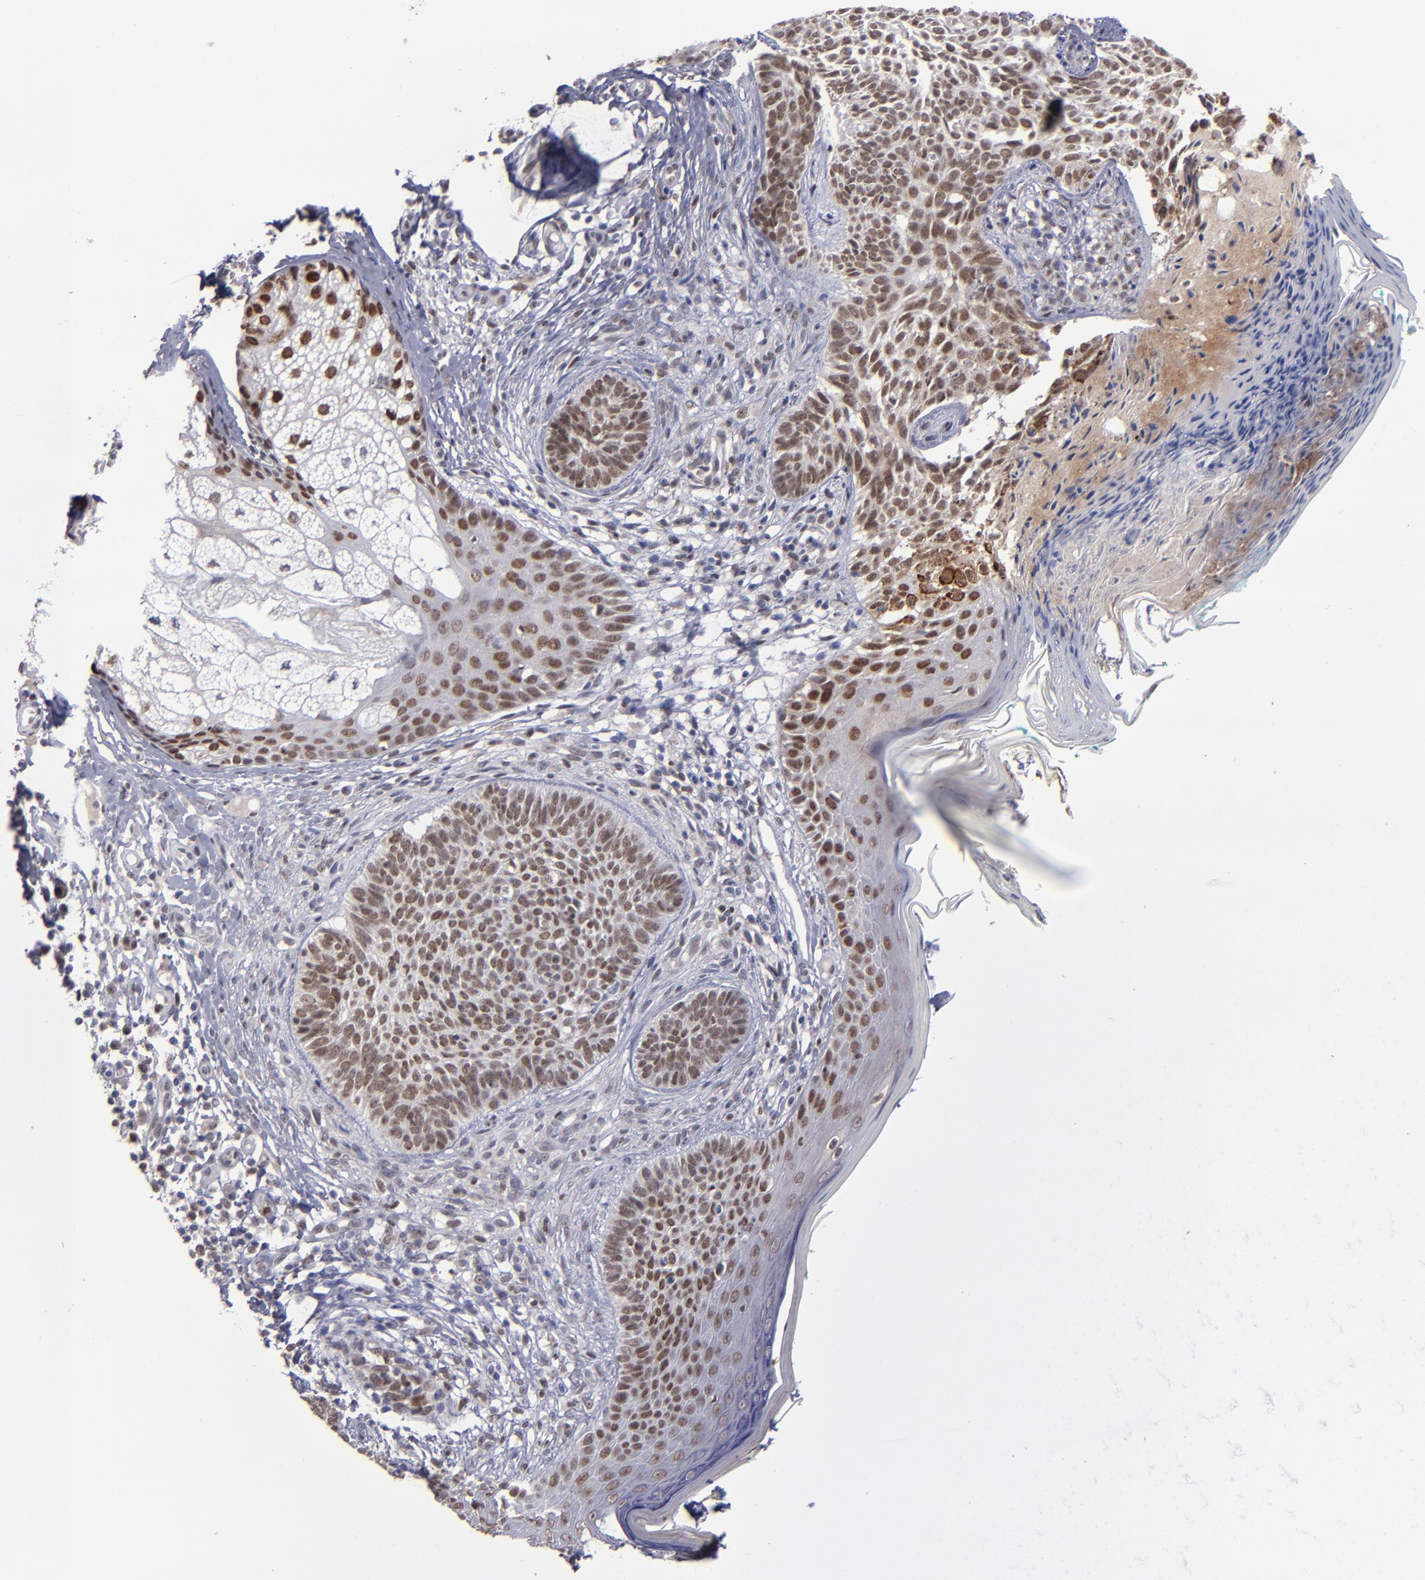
{"staining": {"intensity": "weak", "quantity": ">75%", "location": "nuclear"}, "tissue": "skin cancer", "cell_type": "Tumor cells", "image_type": "cancer", "snomed": [{"axis": "morphology", "description": "Normal tissue, NOS"}, {"axis": "morphology", "description": "Basal cell carcinoma"}, {"axis": "topography", "description": "Skin"}], "caption": "Immunohistochemical staining of human skin cancer (basal cell carcinoma) shows low levels of weak nuclear protein staining in about >75% of tumor cells.", "gene": "RREB1", "patient": {"sex": "male", "age": 76}}